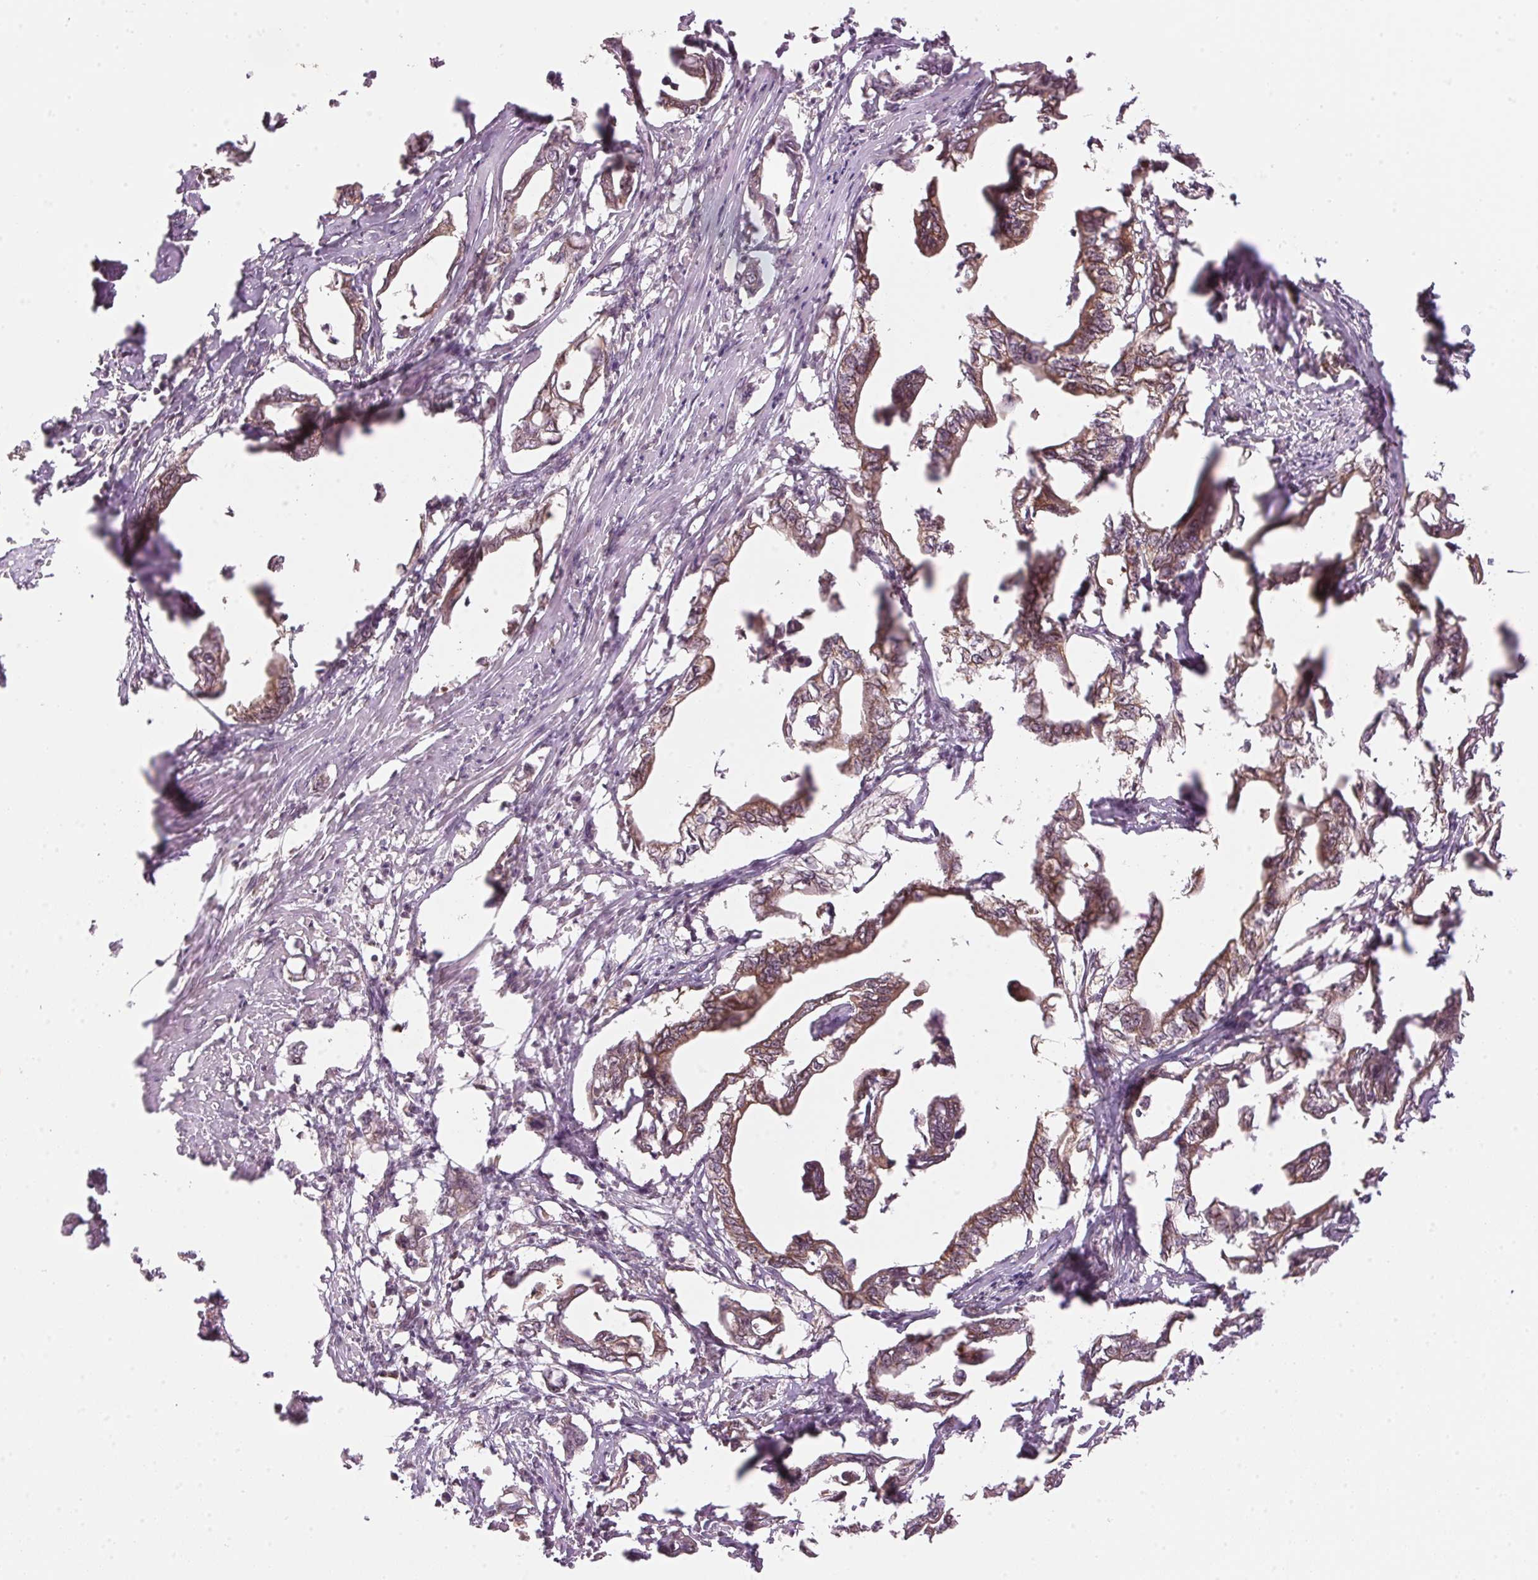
{"staining": {"intensity": "moderate", "quantity": "25%-75%", "location": "cytoplasmic/membranous"}, "tissue": "pancreatic cancer", "cell_type": "Tumor cells", "image_type": "cancer", "snomed": [{"axis": "morphology", "description": "Adenocarcinoma, NOS"}, {"axis": "topography", "description": "Pancreas"}], "caption": "A brown stain labels moderate cytoplasmic/membranous positivity of a protein in adenocarcinoma (pancreatic) tumor cells.", "gene": "ARHGAP6", "patient": {"sex": "male", "age": 61}}